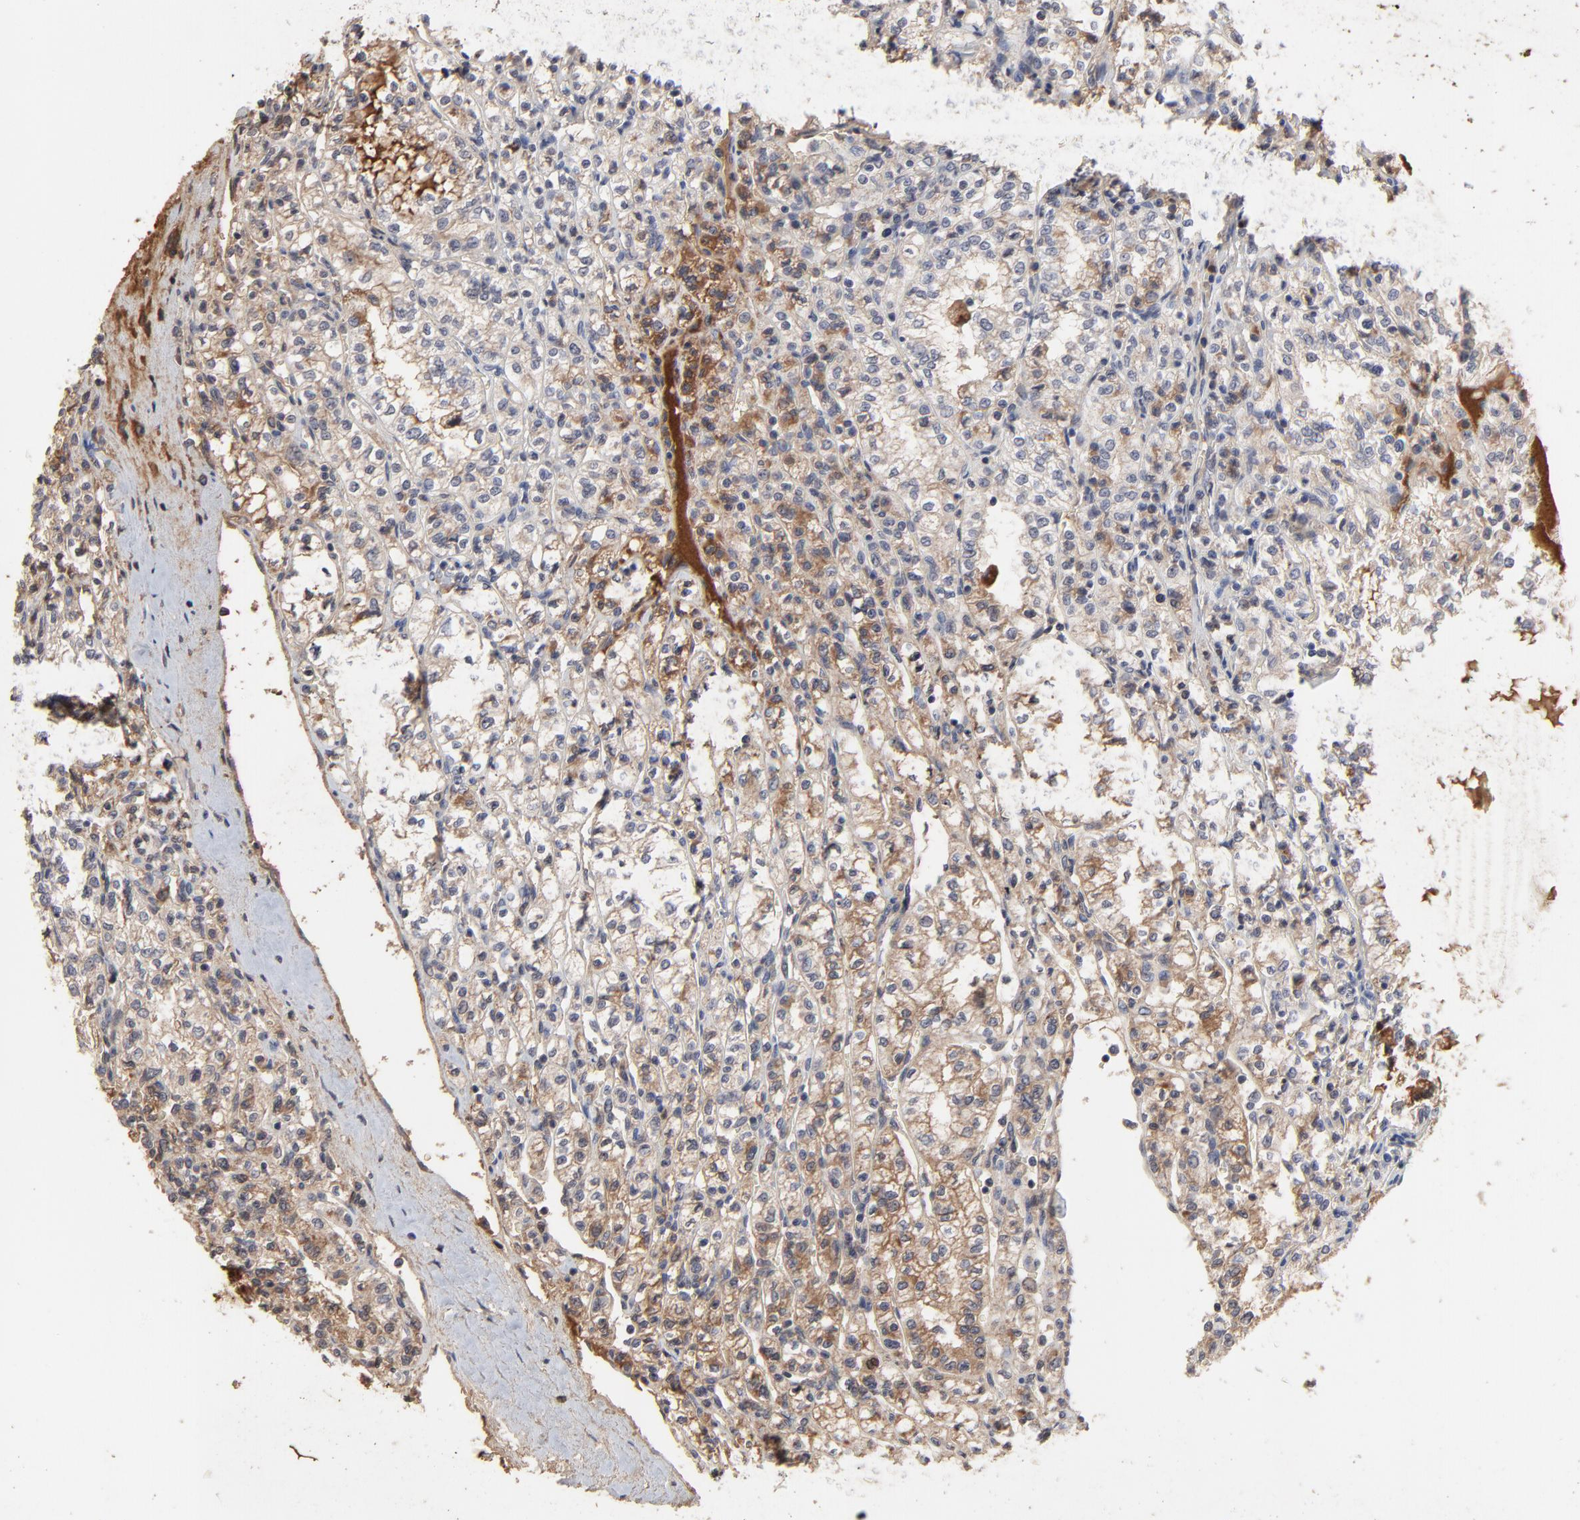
{"staining": {"intensity": "moderate", "quantity": ">75%", "location": "cytoplasmic/membranous"}, "tissue": "renal cancer", "cell_type": "Tumor cells", "image_type": "cancer", "snomed": [{"axis": "morphology", "description": "Adenocarcinoma, NOS"}, {"axis": "topography", "description": "Kidney"}], "caption": "Moderate cytoplasmic/membranous protein expression is seen in approximately >75% of tumor cells in renal cancer (adenocarcinoma).", "gene": "VPREB3", "patient": {"sex": "male", "age": 61}}